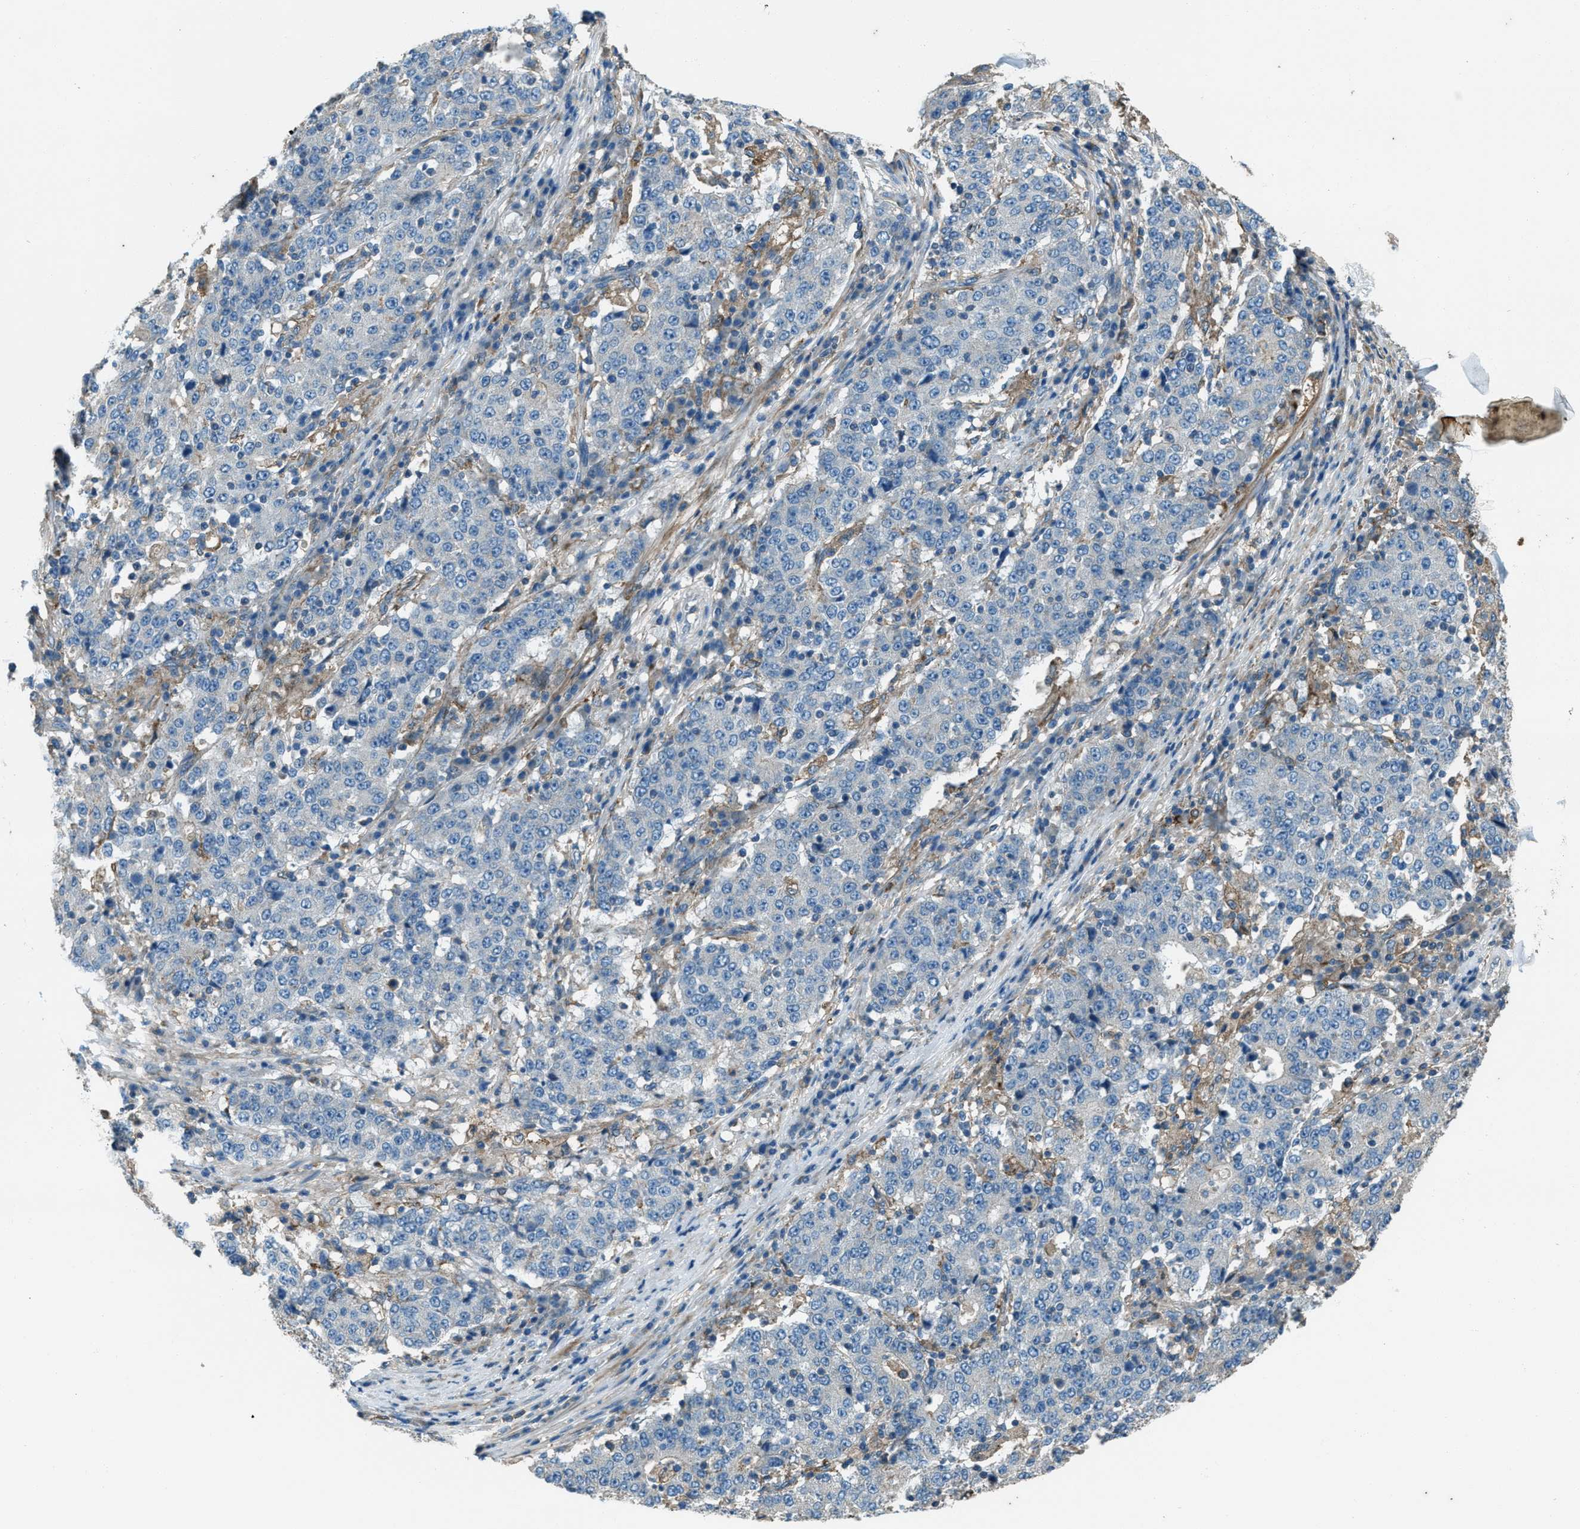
{"staining": {"intensity": "negative", "quantity": "none", "location": "none"}, "tissue": "stomach cancer", "cell_type": "Tumor cells", "image_type": "cancer", "snomed": [{"axis": "morphology", "description": "Adenocarcinoma, NOS"}, {"axis": "topography", "description": "Stomach"}], "caption": "Tumor cells show no significant staining in stomach cancer. The staining was performed using DAB (3,3'-diaminobenzidine) to visualize the protein expression in brown, while the nuclei were stained in blue with hematoxylin (Magnification: 20x).", "gene": "SVIL", "patient": {"sex": "male", "age": 59}}